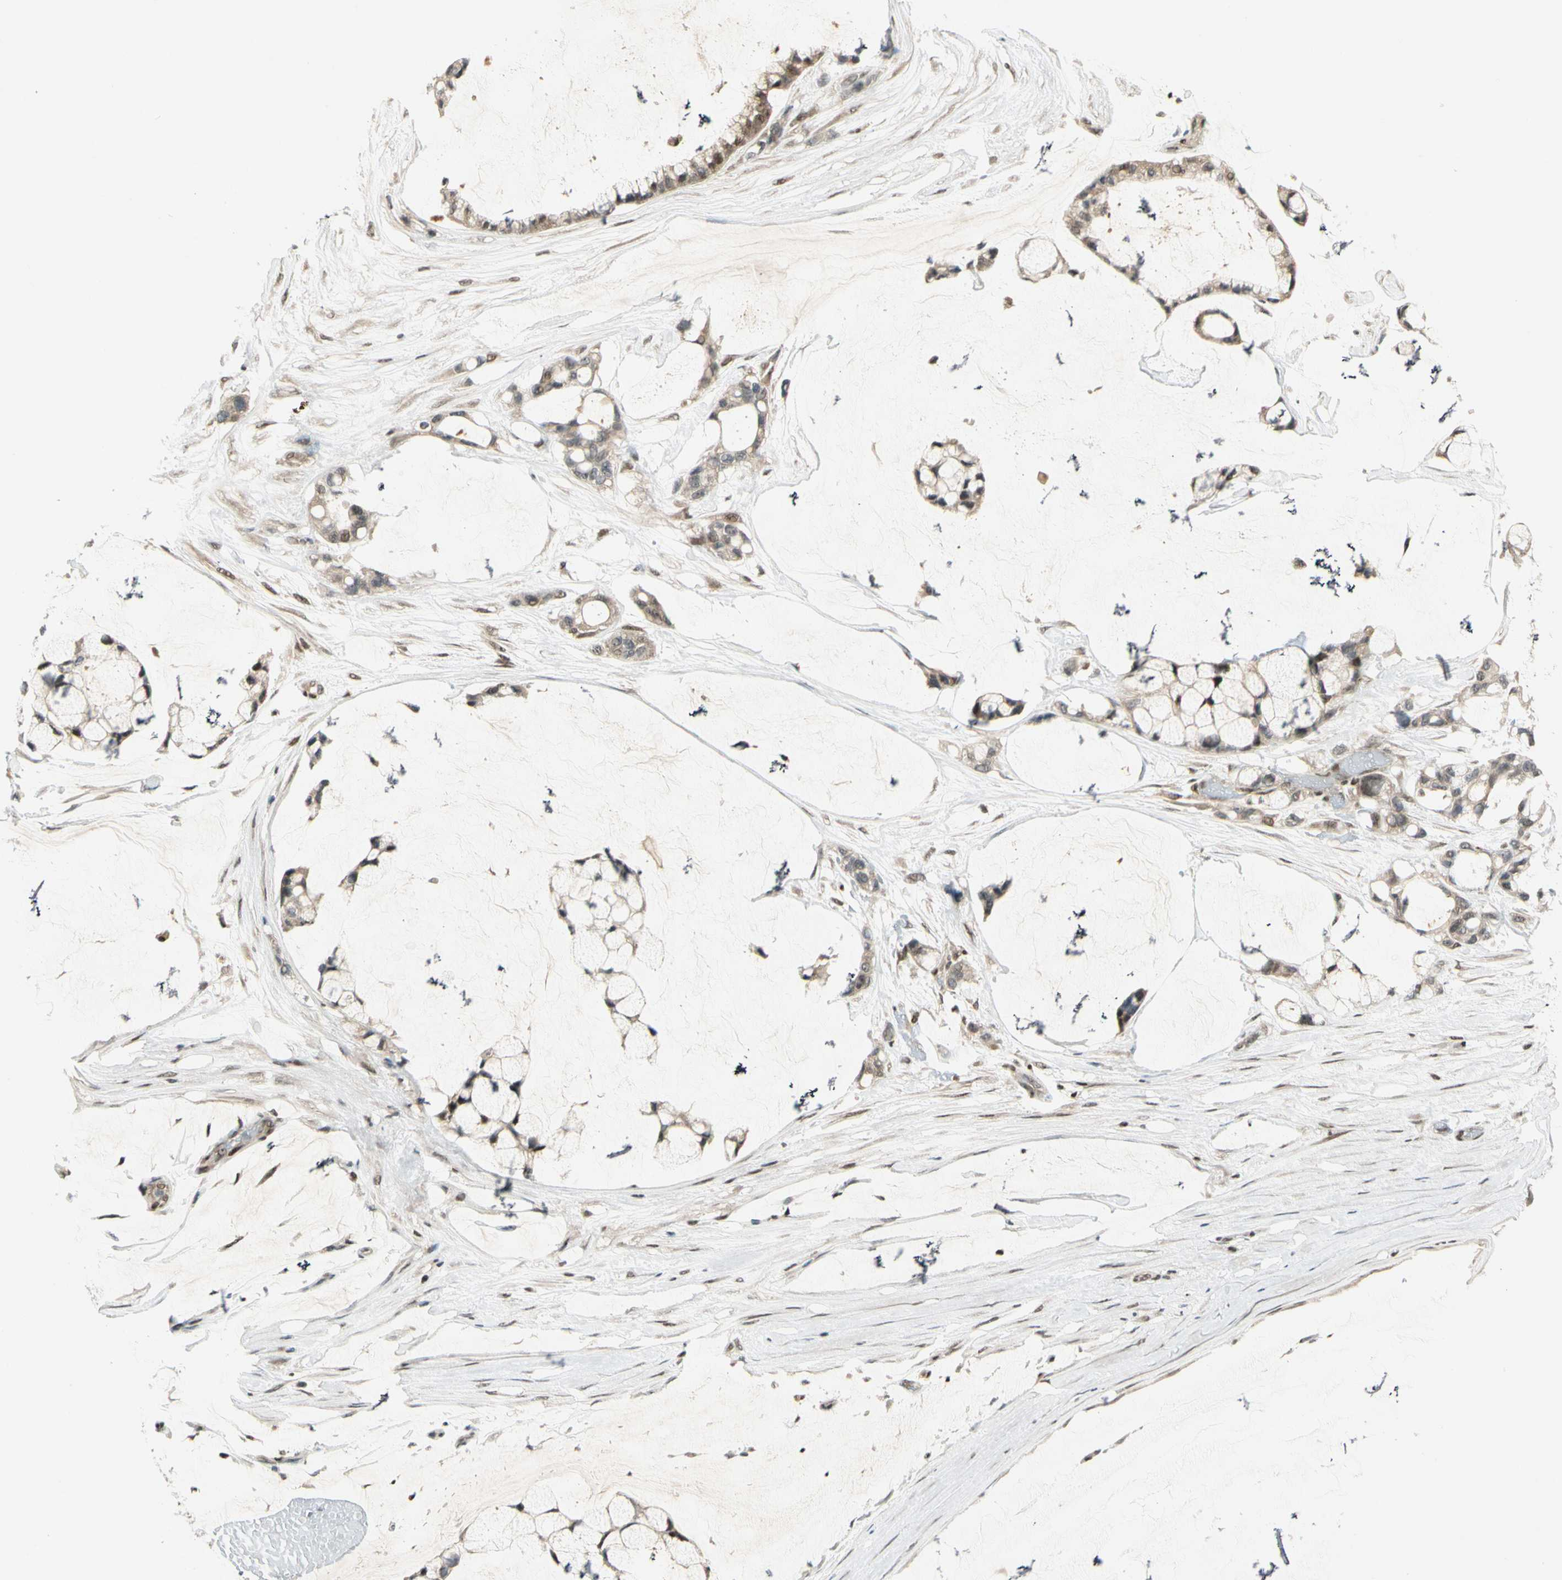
{"staining": {"intensity": "moderate", "quantity": "25%-75%", "location": "cytoplasmic/membranous,nuclear"}, "tissue": "ovarian cancer", "cell_type": "Tumor cells", "image_type": "cancer", "snomed": [{"axis": "morphology", "description": "Cystadenocarcinoma, mucinous, NOS"}, {"axis": "topography", "description": "Ovary"}], "caption": "IHC image of neoplastic tissue: ovarian mucinous cystadenocarcinoma stained using immunohistochemistry (IHC) exhibits medium levels of moderate protein expression localized specifically in the cytoplasmic/membranous and nuclear of tumor cells, appearing as a cytoplasmic/membranous and nuclear brown color.", "gene": "GTF3A", "patient": {"sex": "female", "age": 39}}